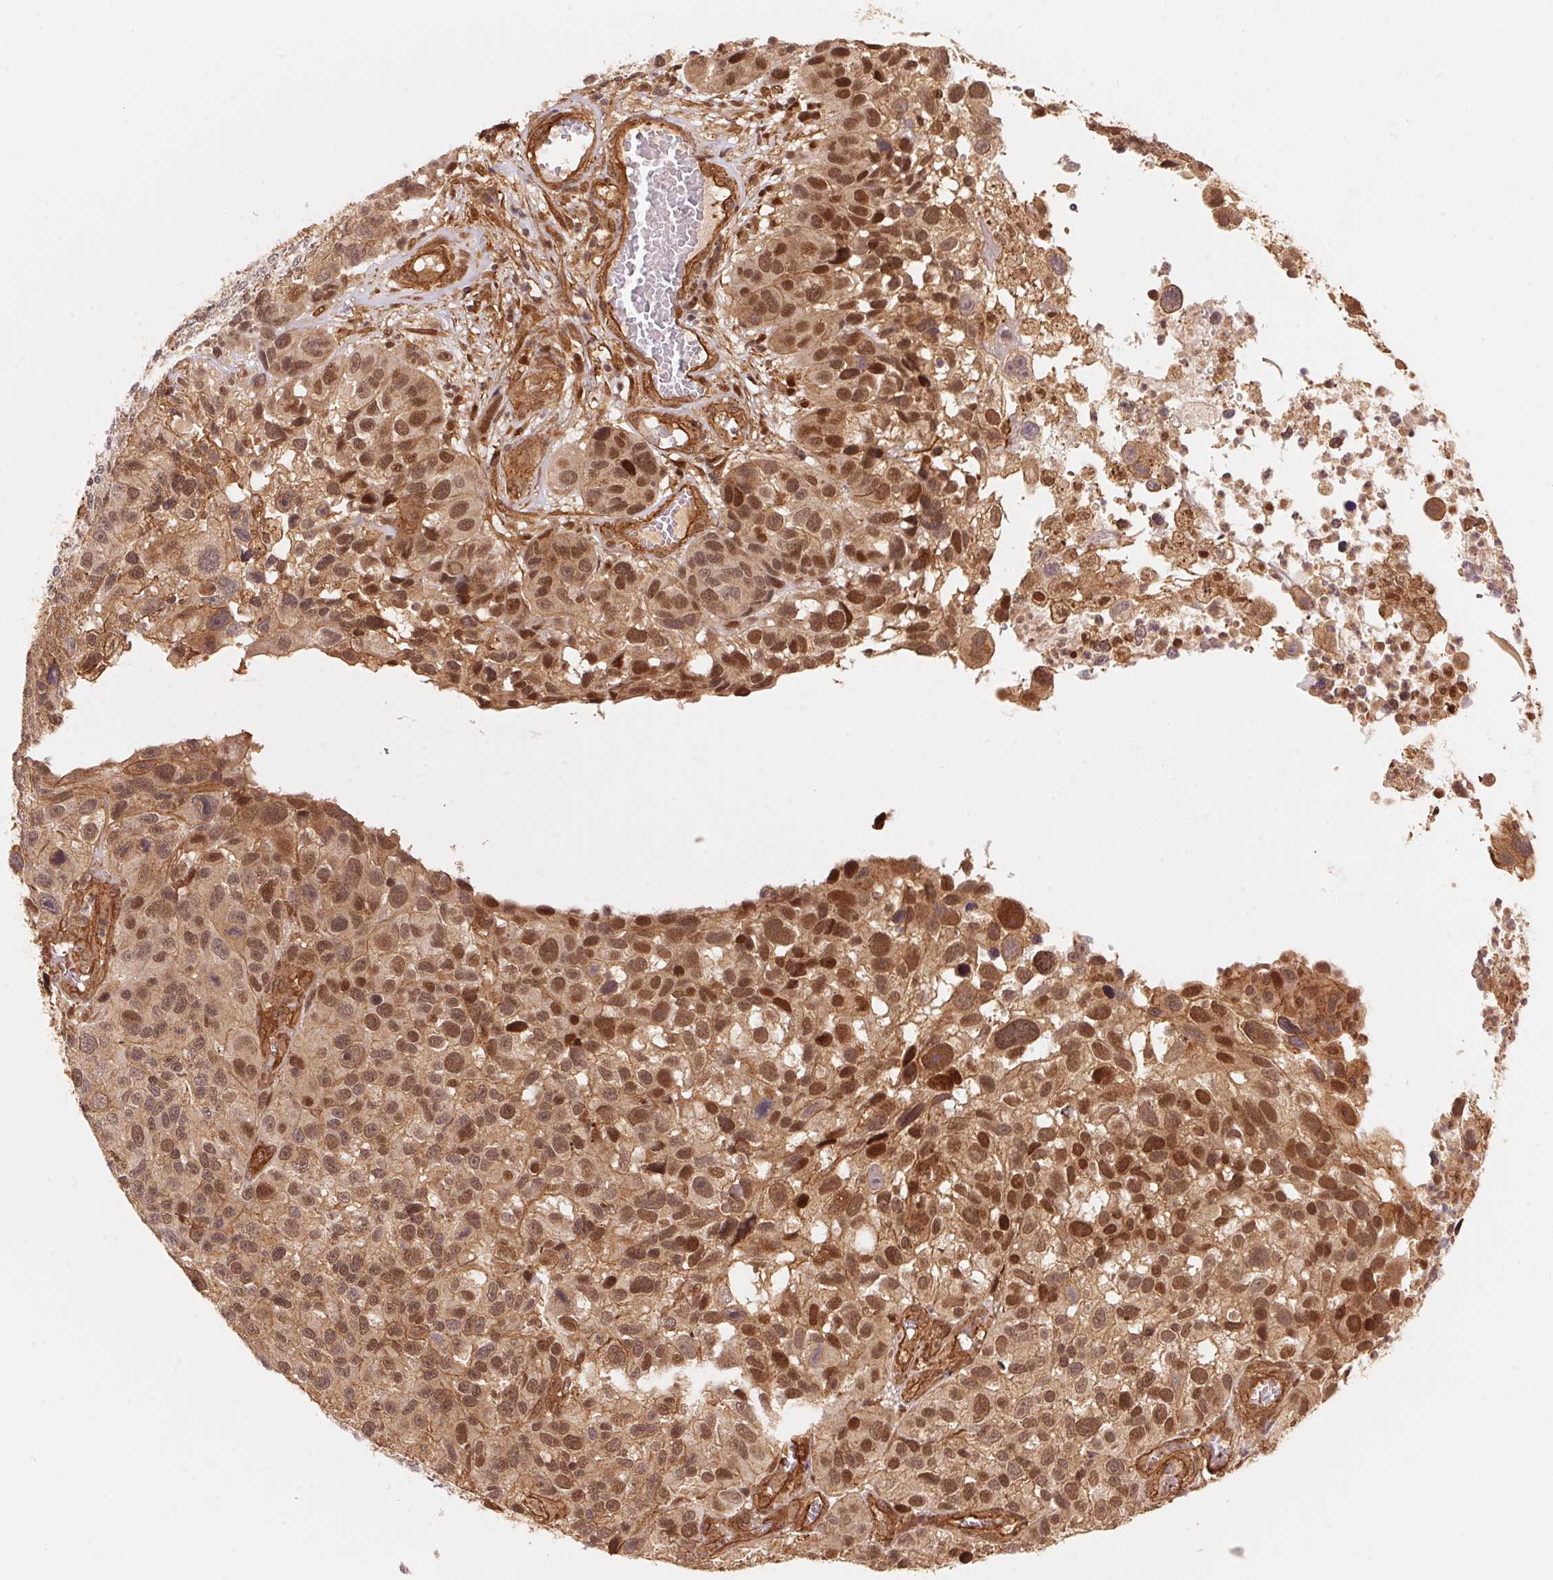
{"staining": {"intensity": "moderate", "quantity": "25%-75%", "location": "nuclear"}, "tissue": "melanoma", "cell_type": "Tumor cells", "image_type": "cancer", "snomed": [{"axis": "morphology", "description": "Malignant melanoma, NOS"}, {"axis": "topography", "description": "Skin"}], "caption": "Protein expression analysis of human malignant melanoma reveals moderate nuclear expression in approximately 25%-75% of tumor cells.", "gene": "TNIP2", "patient": {"sex": "male", "age": 53}}